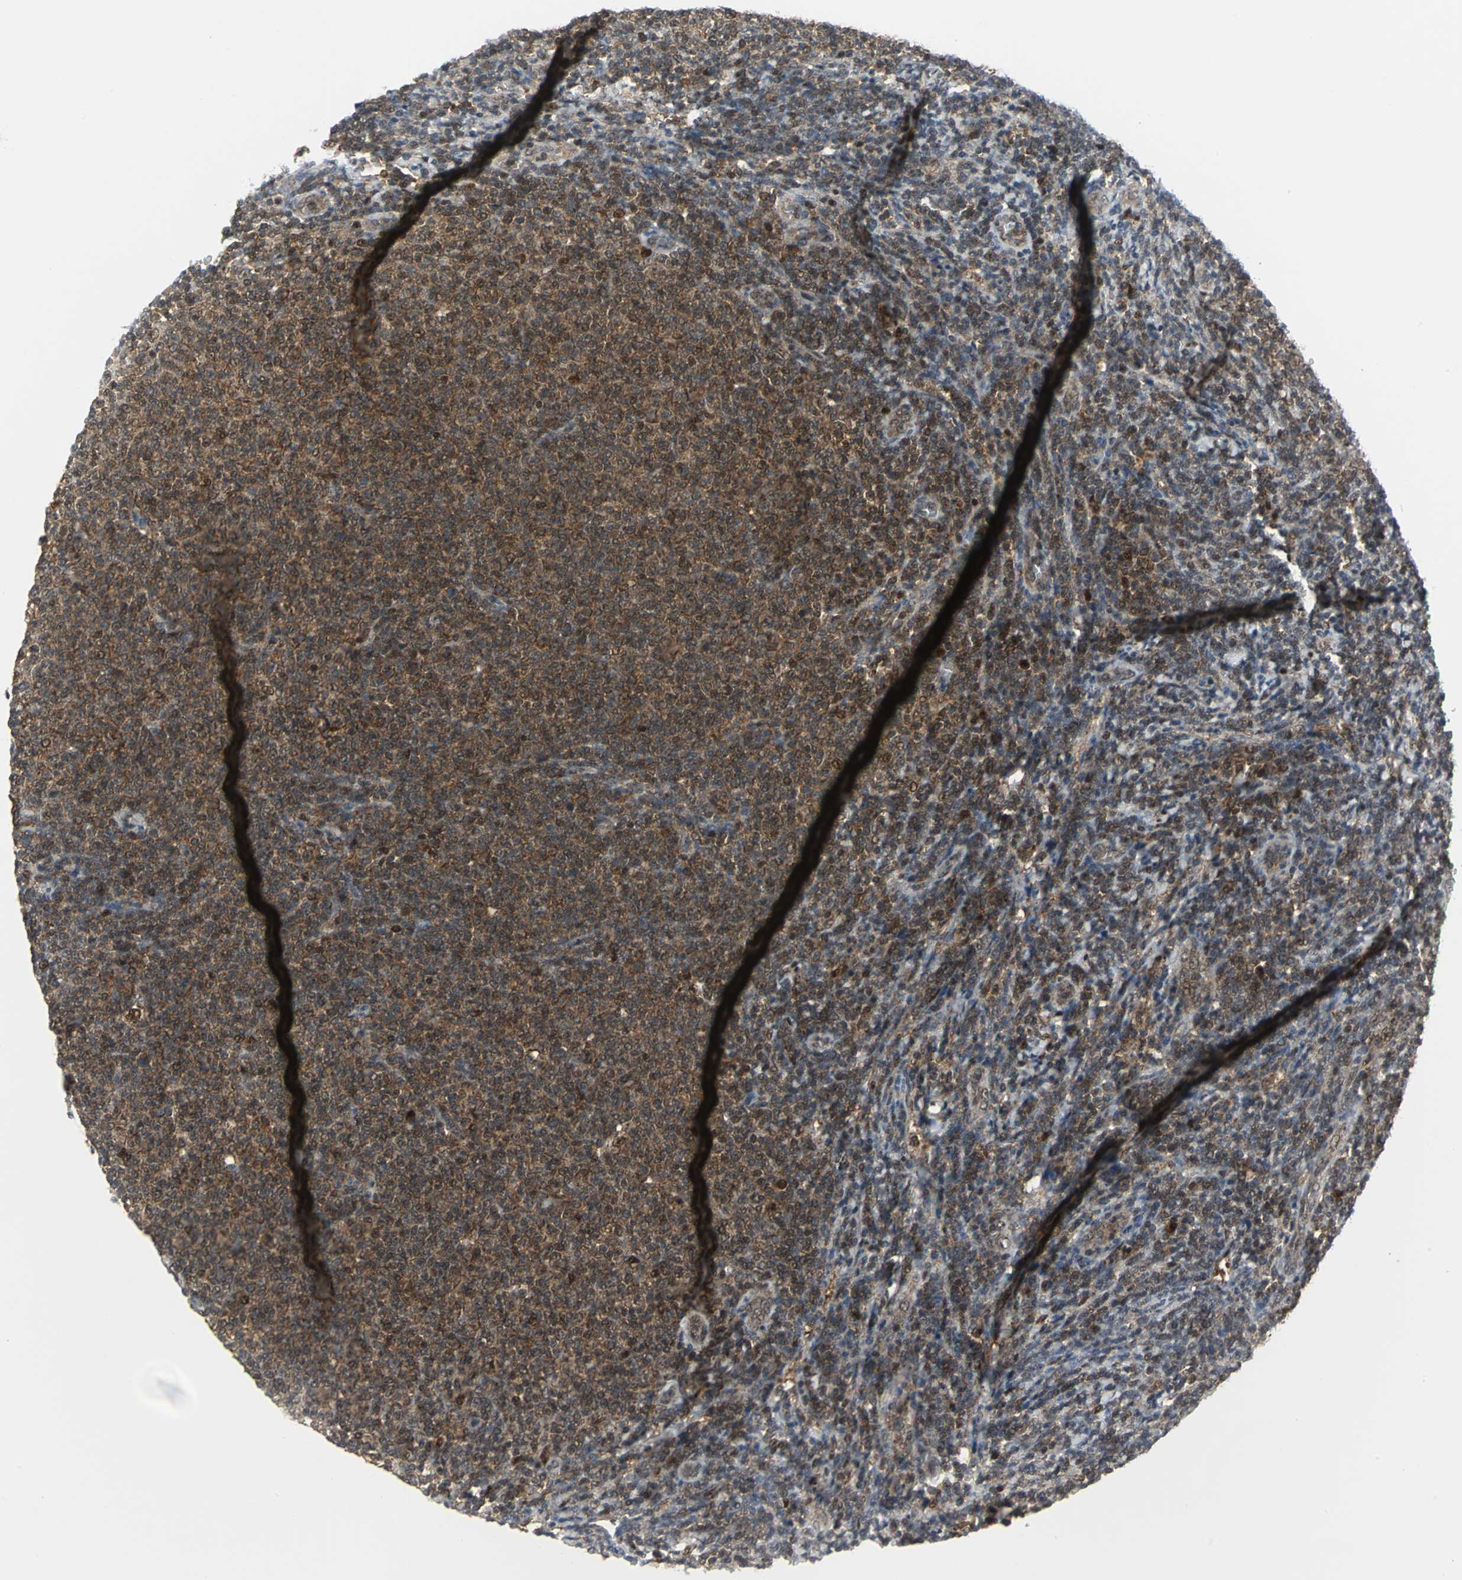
{"staining": {"intensity": "moderate", "quantity": ">75%", "location": "cytoplasmic/membranous"}, "tissue": "lymphoma", "cell_type": "Tumor cells", "image_type": "cancer", "snomed": [{"axis": "morphology", "description": "Malignant lymphoma, non-Hodgkin's type, Low grade"}, {"axis": "topography", "description": "Lymph node"}], "caption": "A photomicrograph of human low-grade malignant lymphoma, non-Hodgkin's type stained for a protein demonstrates moderate cytoplasmic/membranous brown staining in tumor cells. Nuclei are stained in blue.", "gene": "PSMA4", "patient": {"sex": "male", "age": 66}}